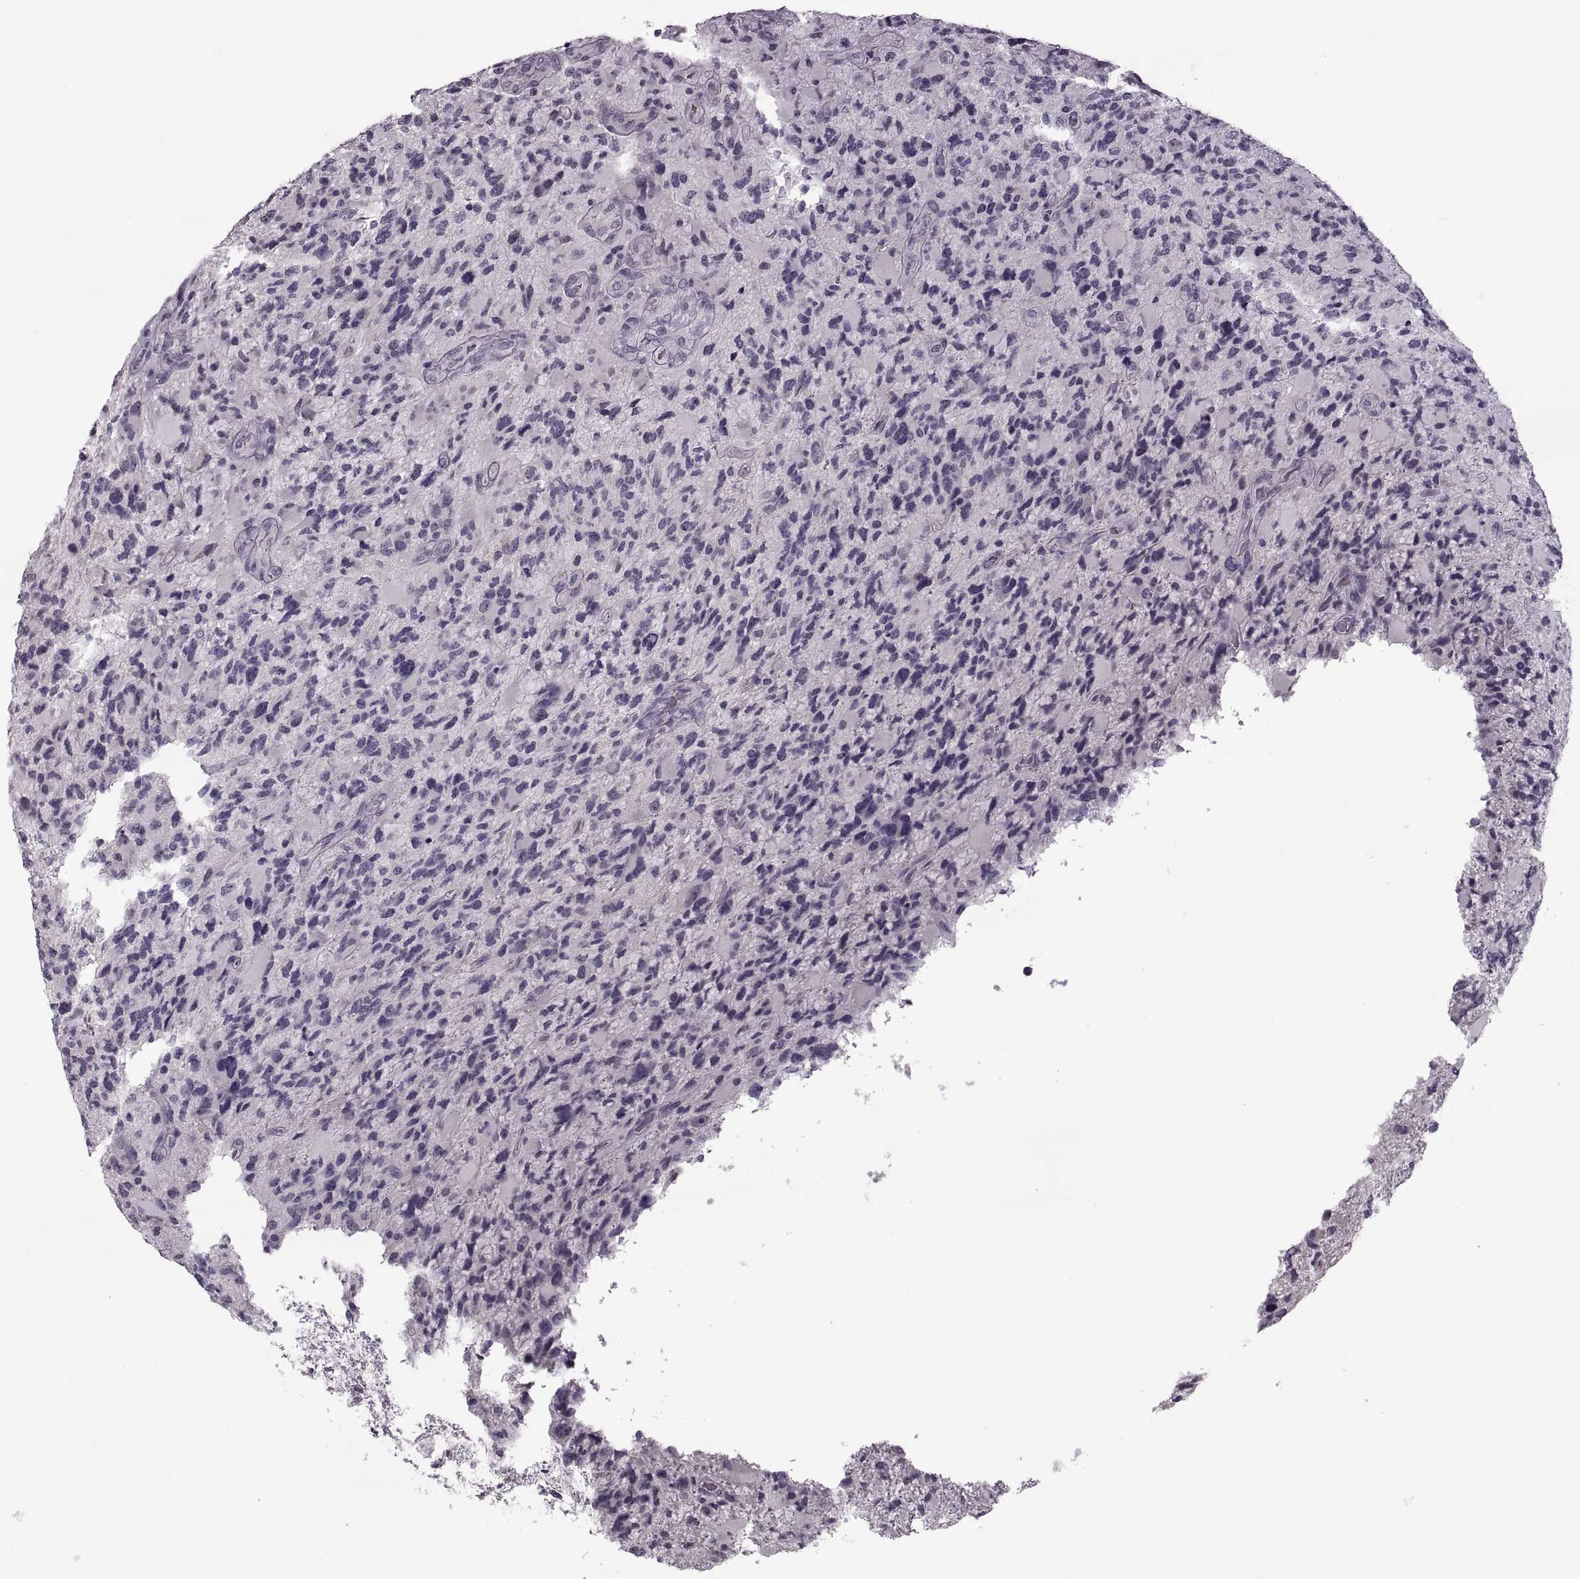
{"staining": {"intensity": "negative", "quantity": "none", "location": "none"}, "tissue": "glioma", "cell_type": "Tumor cells", "image_type": "cancer", "snomed": [{"axis": "morphology", "description": "Glioma, malignant, High grade"}, {"axis": "topography", "description": "Brain"}], "caption": "DAB (3,3'-diaminobenzidine) immunohistochemical staining of malignant glioma (high-grade) exhibits no significant expression in tumor cells. The staining was performed using DAB to visualize the protein expression in brown, while the nuclei were stained in blue with hematoxylin (Magnification: 20x).", "gene": "PAGE5", "patient": {"sex": "female", "age": 71}}